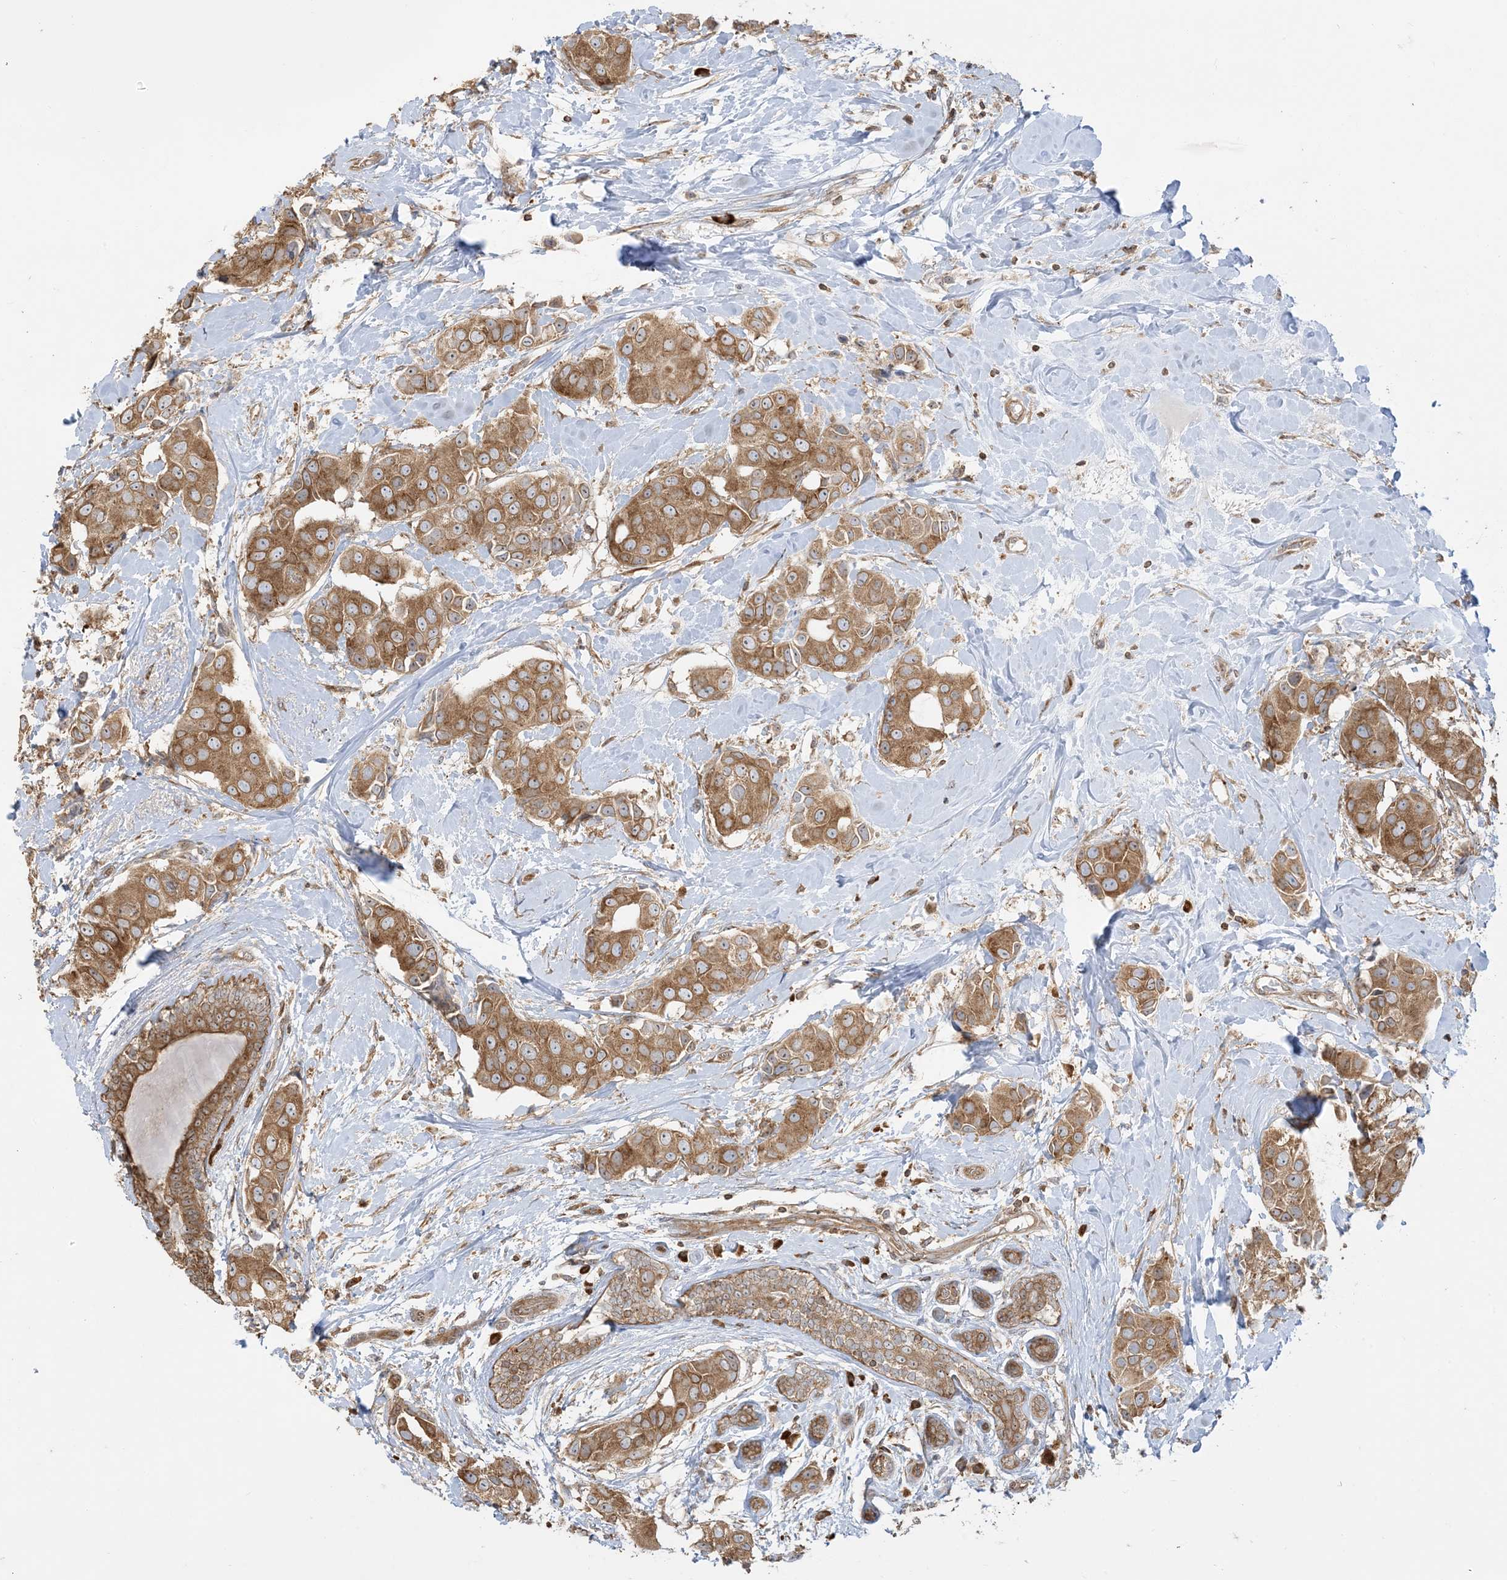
{"staining": {"intensity": "moderate", "quantity": ">75%", "location": "cytoplasmic/membranous"}, "tissue": "breast cancer", "cell_type": "Tumor cells", "image_type": "cancer", "snomed": [{"axis": "morphology", "description": "Normal tissue, NOS"}, {"axis": "morphology", "description": "Duct carcinoma"}, {"axis": "topography", "description": "Breast"}], "caption": "Immunohistochemical staining of human intraductal carcinoma (breast) shows medium levels of moderate cytoplasmic/membranous protein expression in about >75% of tumor cells. The staining was performed using DAB (3,3'-diaminobenzidine) to visualize the protein expression in brown, while the nuclei were stained in blue with hematoxylin (Magnification: 20x).", "gene": "SRP72", "patient": {"sex": "female", "age": 39}}